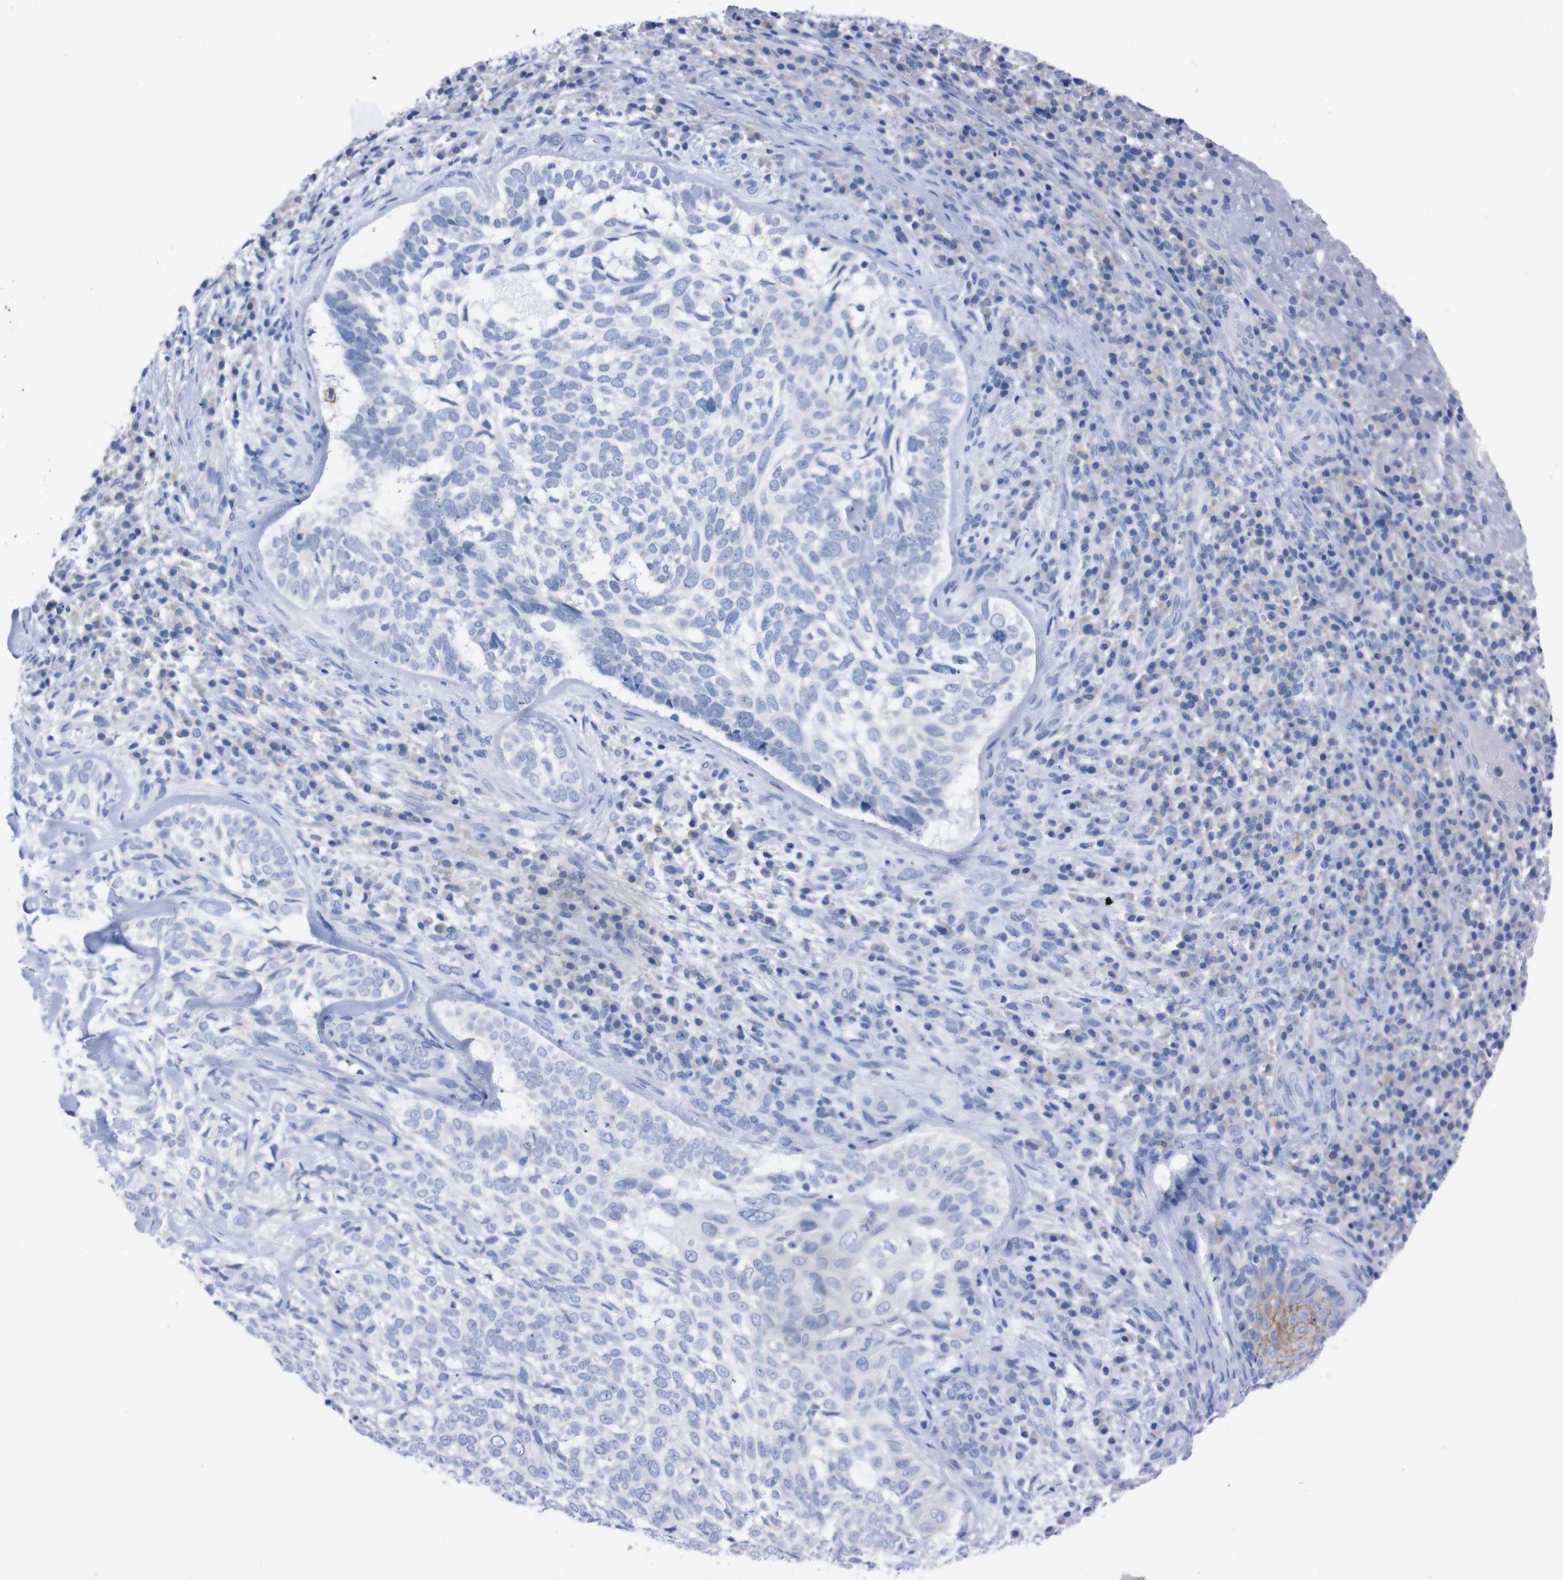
{"staining": {"intensity": "negative", "quantity": "none", "location": "none"}, "tissue": "skin cancer", "cell_type": "Tumor cells", "image_type": "cancer", "snomed": [{"axis": "morphology", "description": "Basal cell carcinoma"}, {"axis": "topography", "description": "Skin"}], "caption": "An image of human skin basal cell carcinoma is negative for staining in tumor cells.", "gene": "TMEM243", "patient": {"sex": "male", "age": 72}}